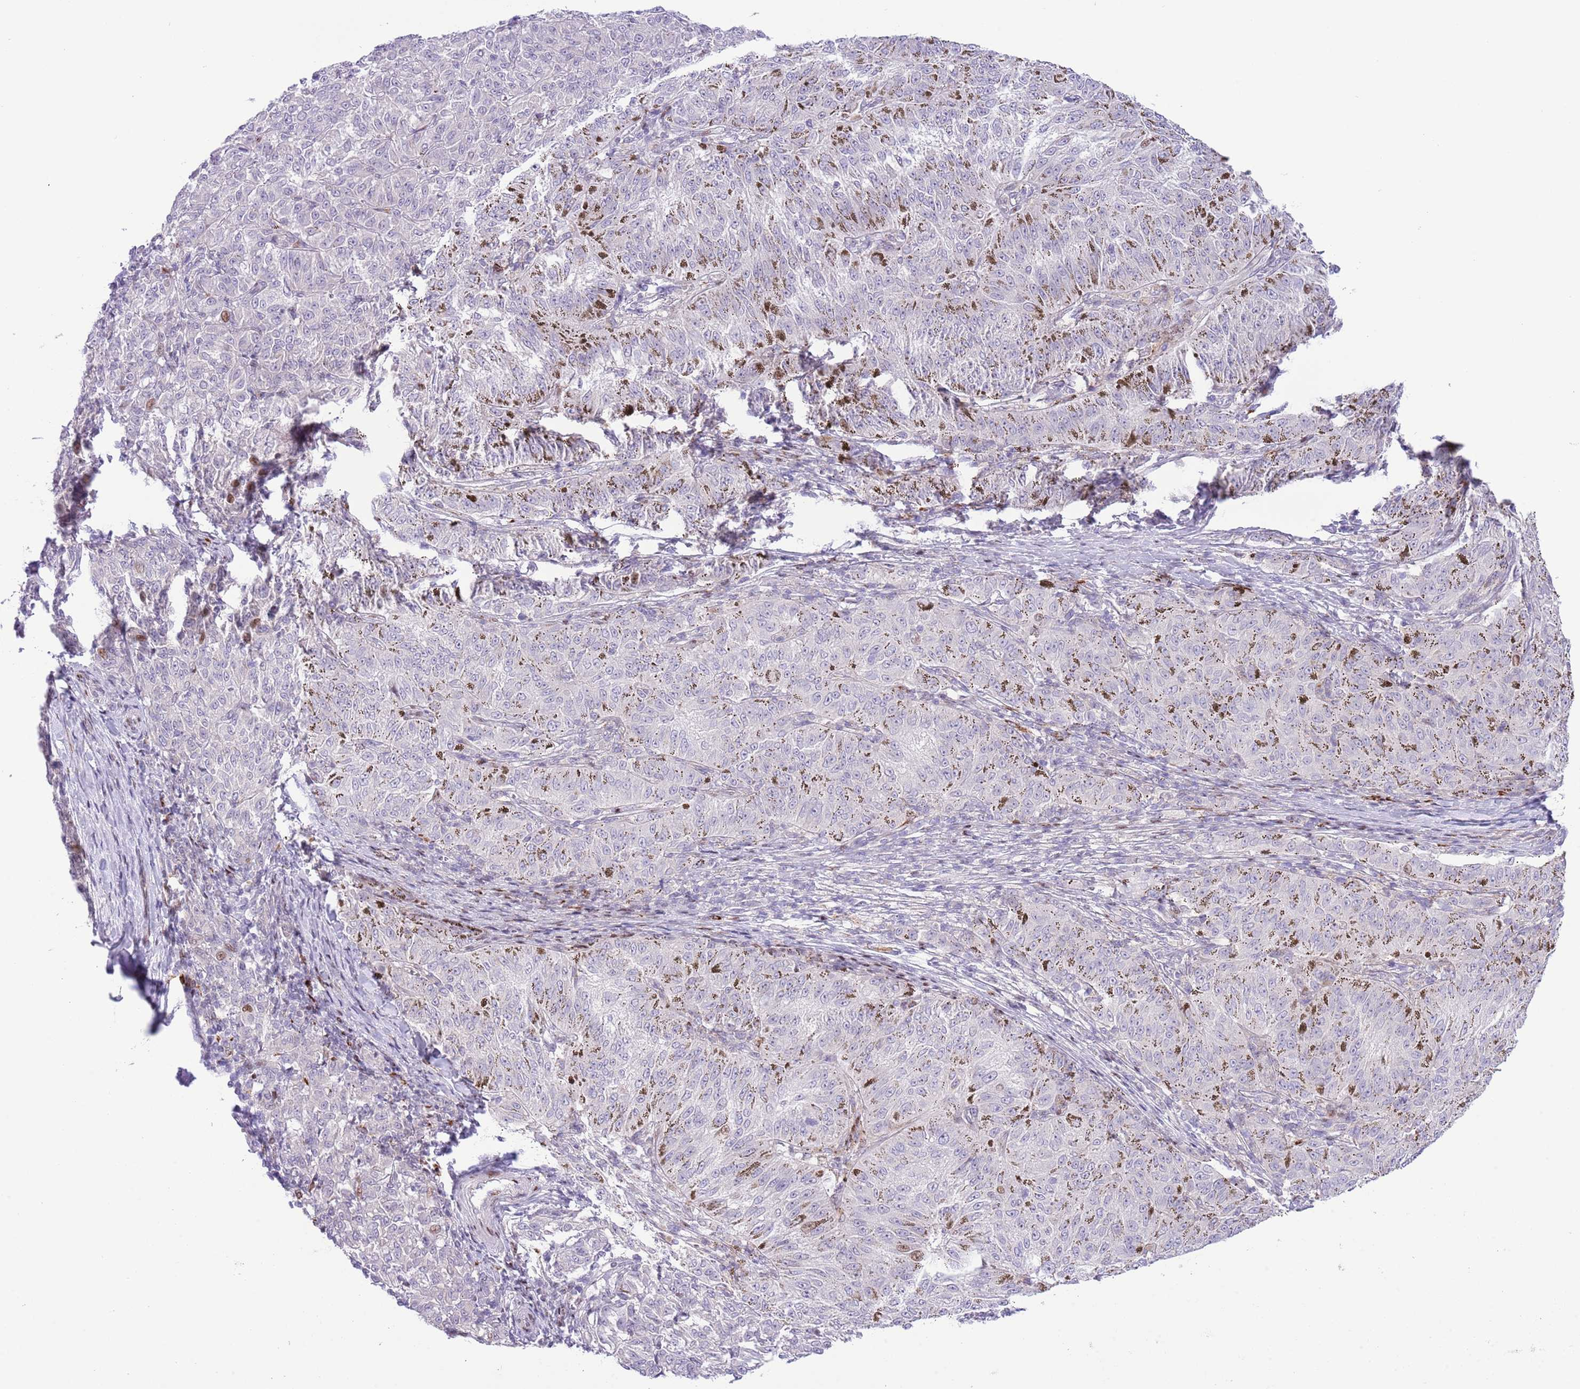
{"staining": {"intensity": "moderate", "quantity": "<25%", "location": "nuclear"}, "tissue": "melanoma", "cell_type": "Tumor cells", "image_type": "cancer", "snomed": [{"axis": "morphology", "description": "Malignant melanoma, NOS"}, {"axis": "topography", "description": "Skin"}], "caption": "Moderate nuclear staining for a protein is identified in approximately <25% of tumor cells of melanoma using immunohistochemistry (IHC).", "gene": "ANO8", "patient": {"sex": "female", "age": 72}}